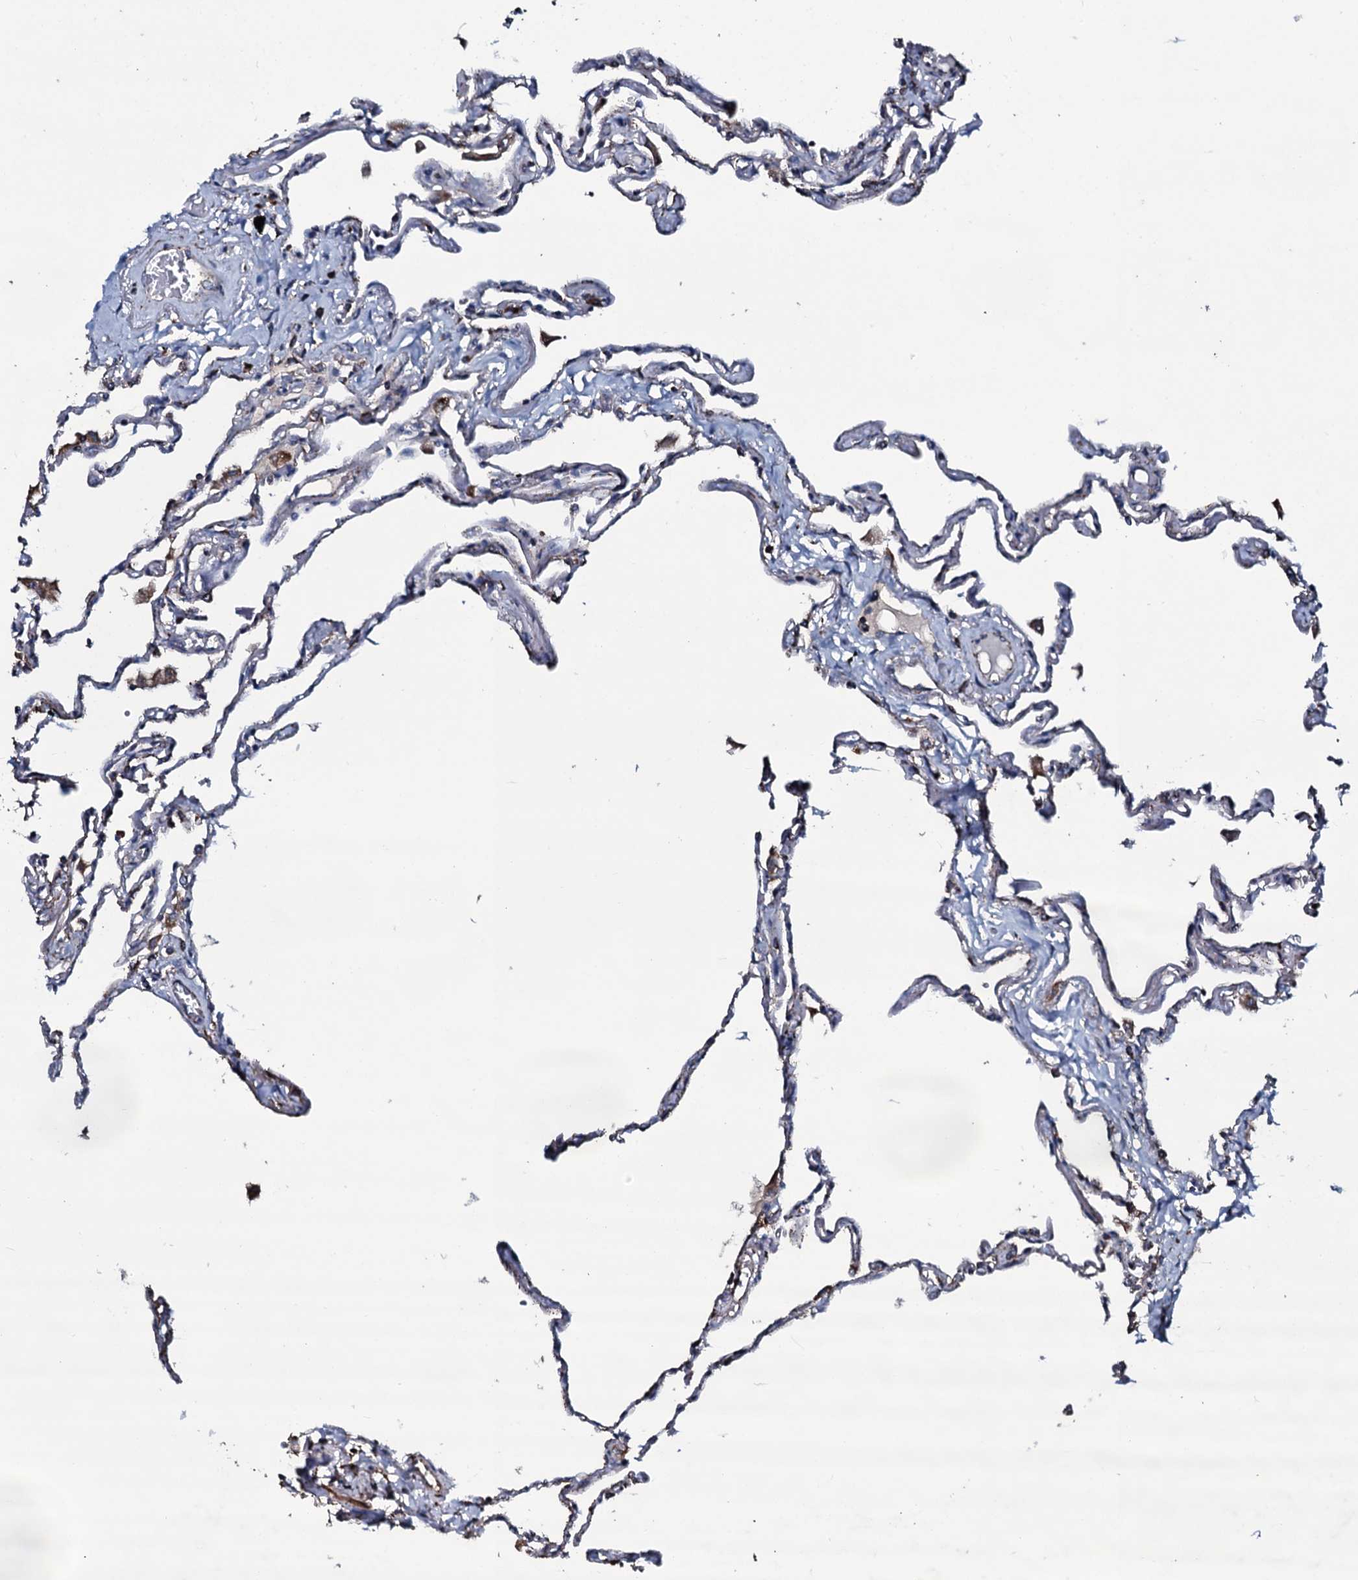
{"staining": {"intensity": "weak", "quantity": "<25%", "location": "cytoplasmic/membranous"}, "tissue": "lung", "cell_type": "Alveolar cells", "image_type": "normal", "snomed": [{"axis": "morphology", "description": "Normal tissue, NOS"}, {"axis": "topography", "description": "Lung"}], "caption": "High magnification brightfield microscopy of unremarkable lung stained with DAB (brown) and counterstained with hematoxylin (blue): alveolar cells show no significant expression. Brightfield microscopy of IHC stained with DAB (brown) and hematoxylin (blue), captured at high magnification.", "gene": "DYNC2I2", "patient": {"sex": "female", "age": 67}}